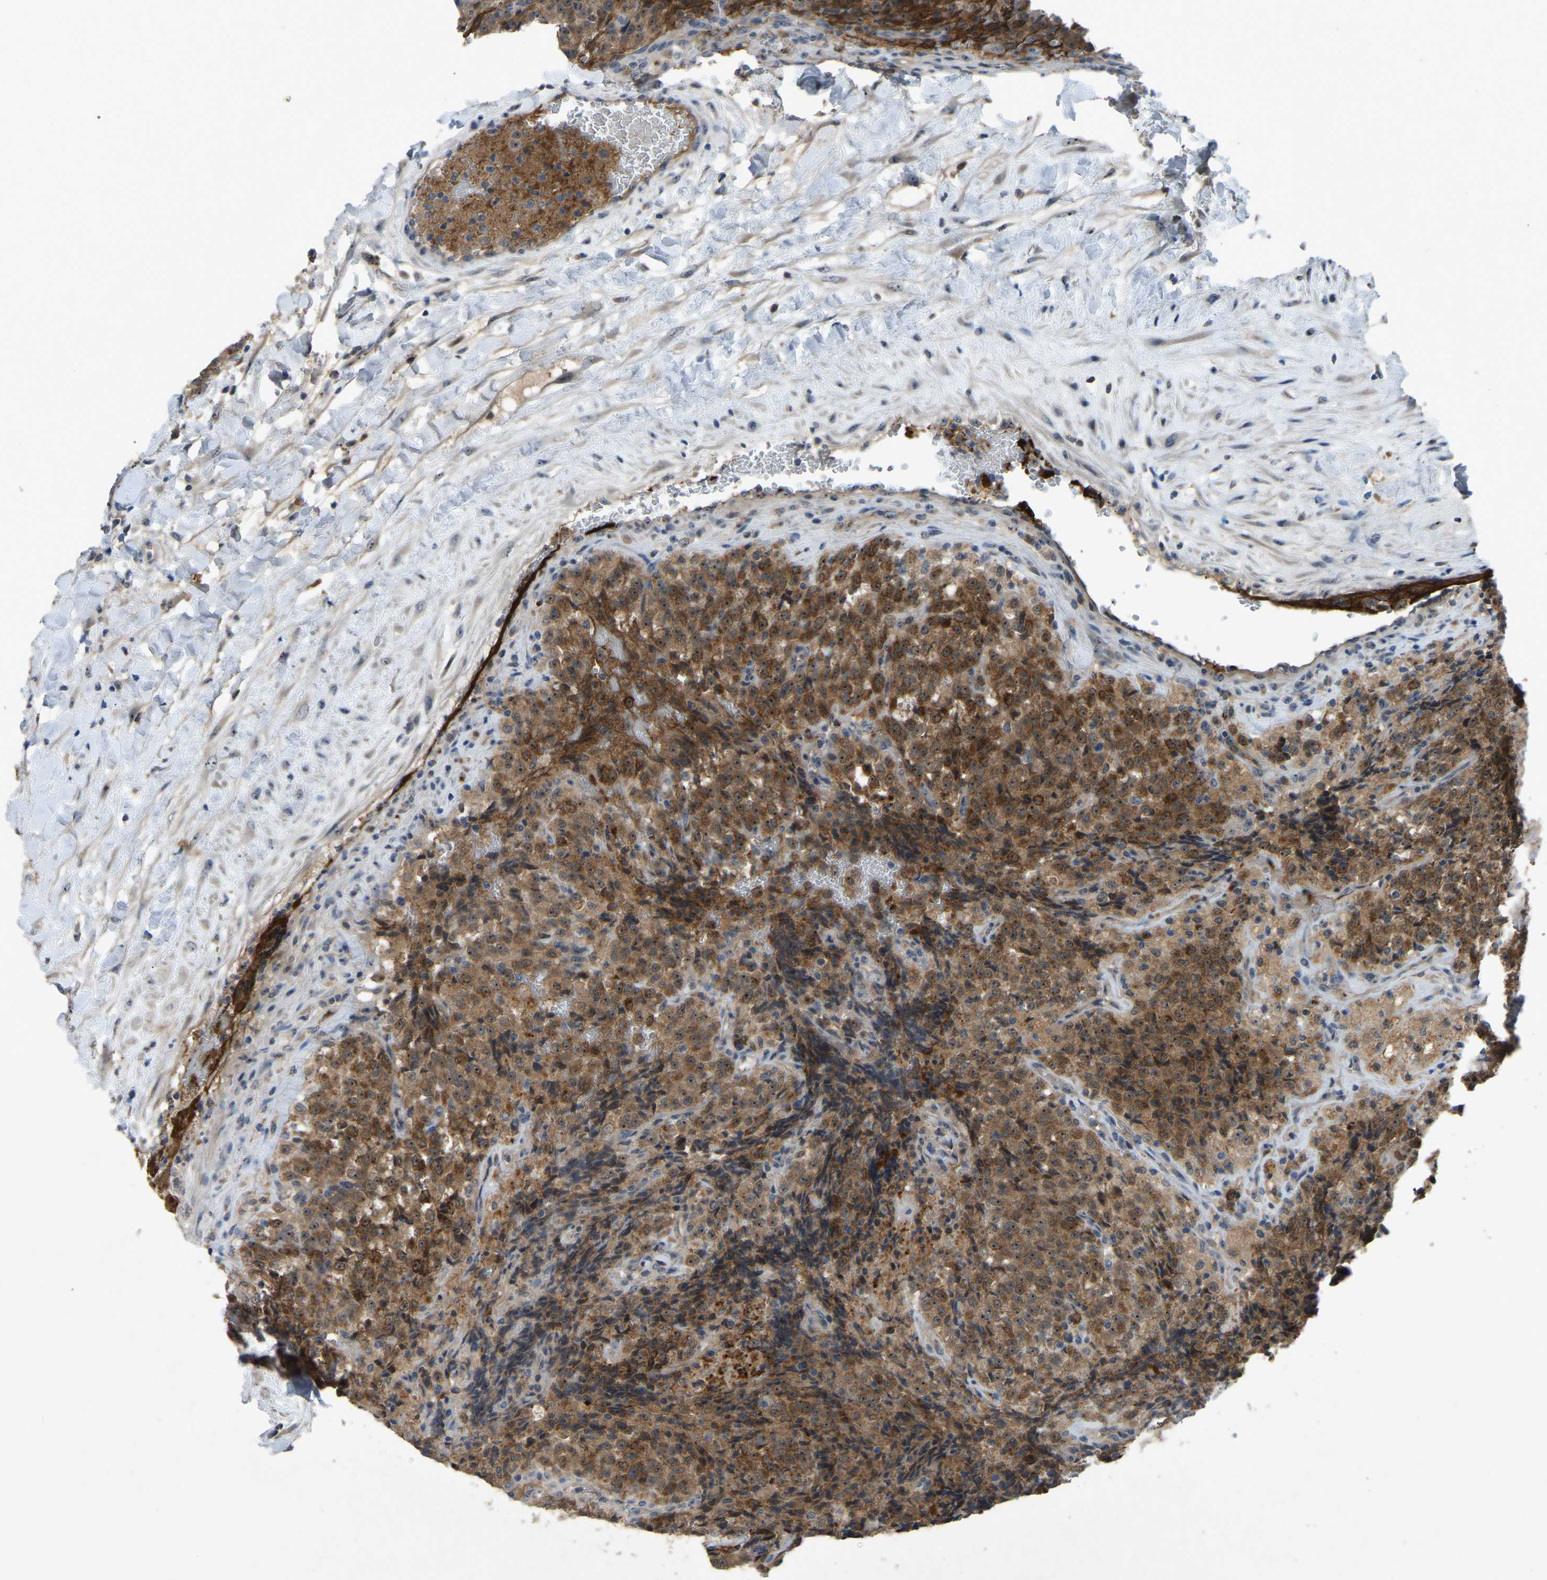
{"staining": {"intensity": "moderate", "quantity": ">75%", "location": "cytoplasmic/membranous,nuclear"}, "tissue": "testis cancer", "cell_type": "Tumor cells", "image_type": "cancer", "snomed": [{"axis": "morphology", "description": "Seminoma, NOS"}, {"axis": "topography", "description": "Testis"}], "caption": "A medium amount of moderate cytoplasmic/membranous and nuclear staining is identified in about >75% of tumor cells in testis seminoma tissue. (DAB = brown stain, brightfield microscopy at high magnification).", "gene": "FHIT", "patient": {"sex": "male", "age": 59}}